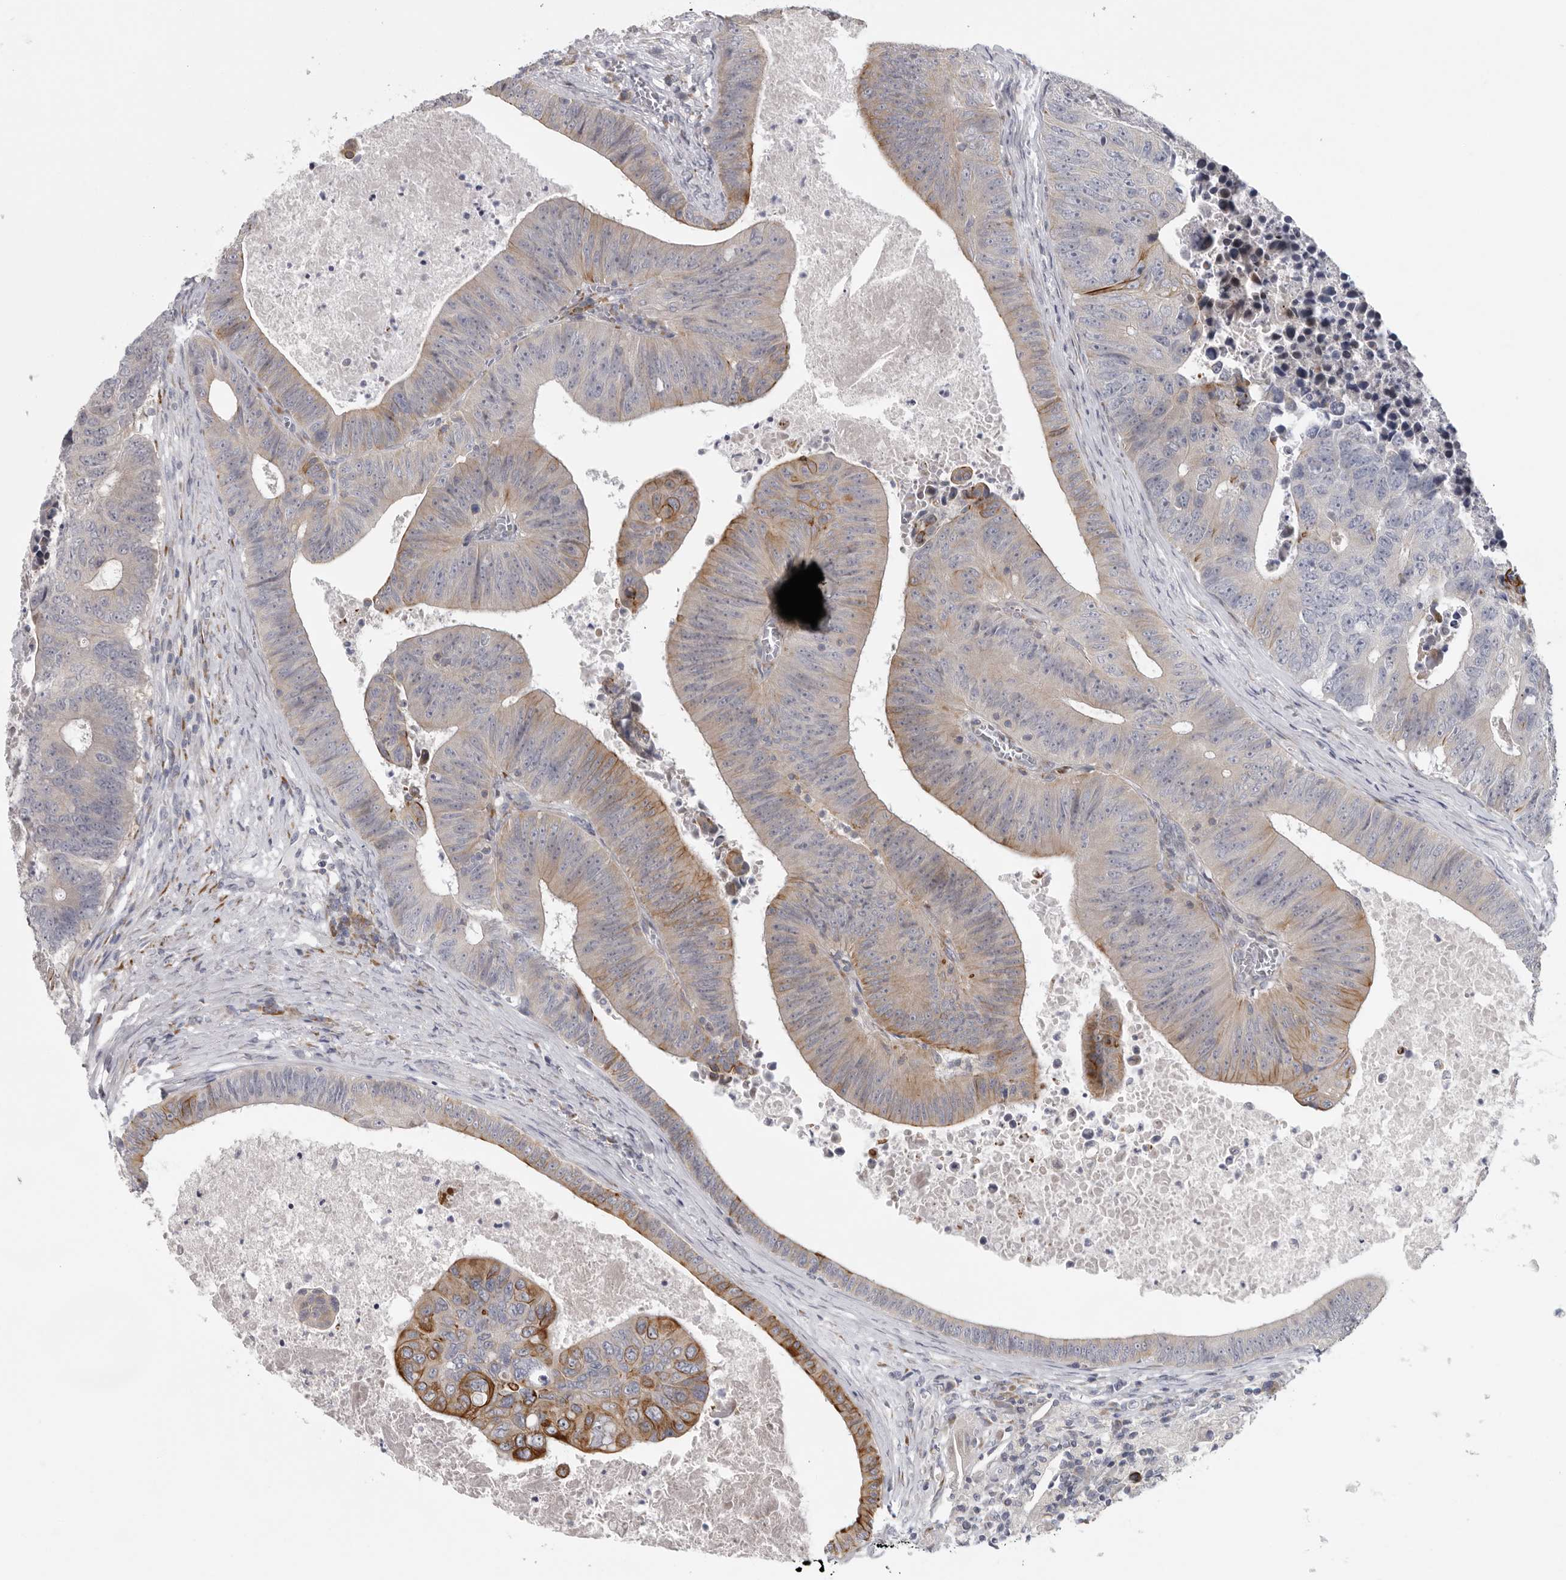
{"staining": {"intensity": "moderate", "quantity": "25%-75%", "location": "cytoplasmic/membranous"}, "tissue": "colorectal cancer", "cell_type": "Tumor cells", "image_type": "cancer", "snomed": [{"axis": "morphology", "description": "Adenocarcinoma, NOS"}, {"axis": "topography", "description": "Colon"}], "caption": "Immunohistochemistry (IHC) (DAB) staining of human adenocarcinoma (colorectal) displays moderate cytoplasmic/membranous protein positivity in about 25%-75% of tumor cells. The protein of interest is stained brown, and the nuclei are stained in blue (DAB (3,3'-diaminobenzidine) IHC with brightfield microscopy, high magnification).", "gene": "USP24", "patient": {"sex": "male", "age": 87}}